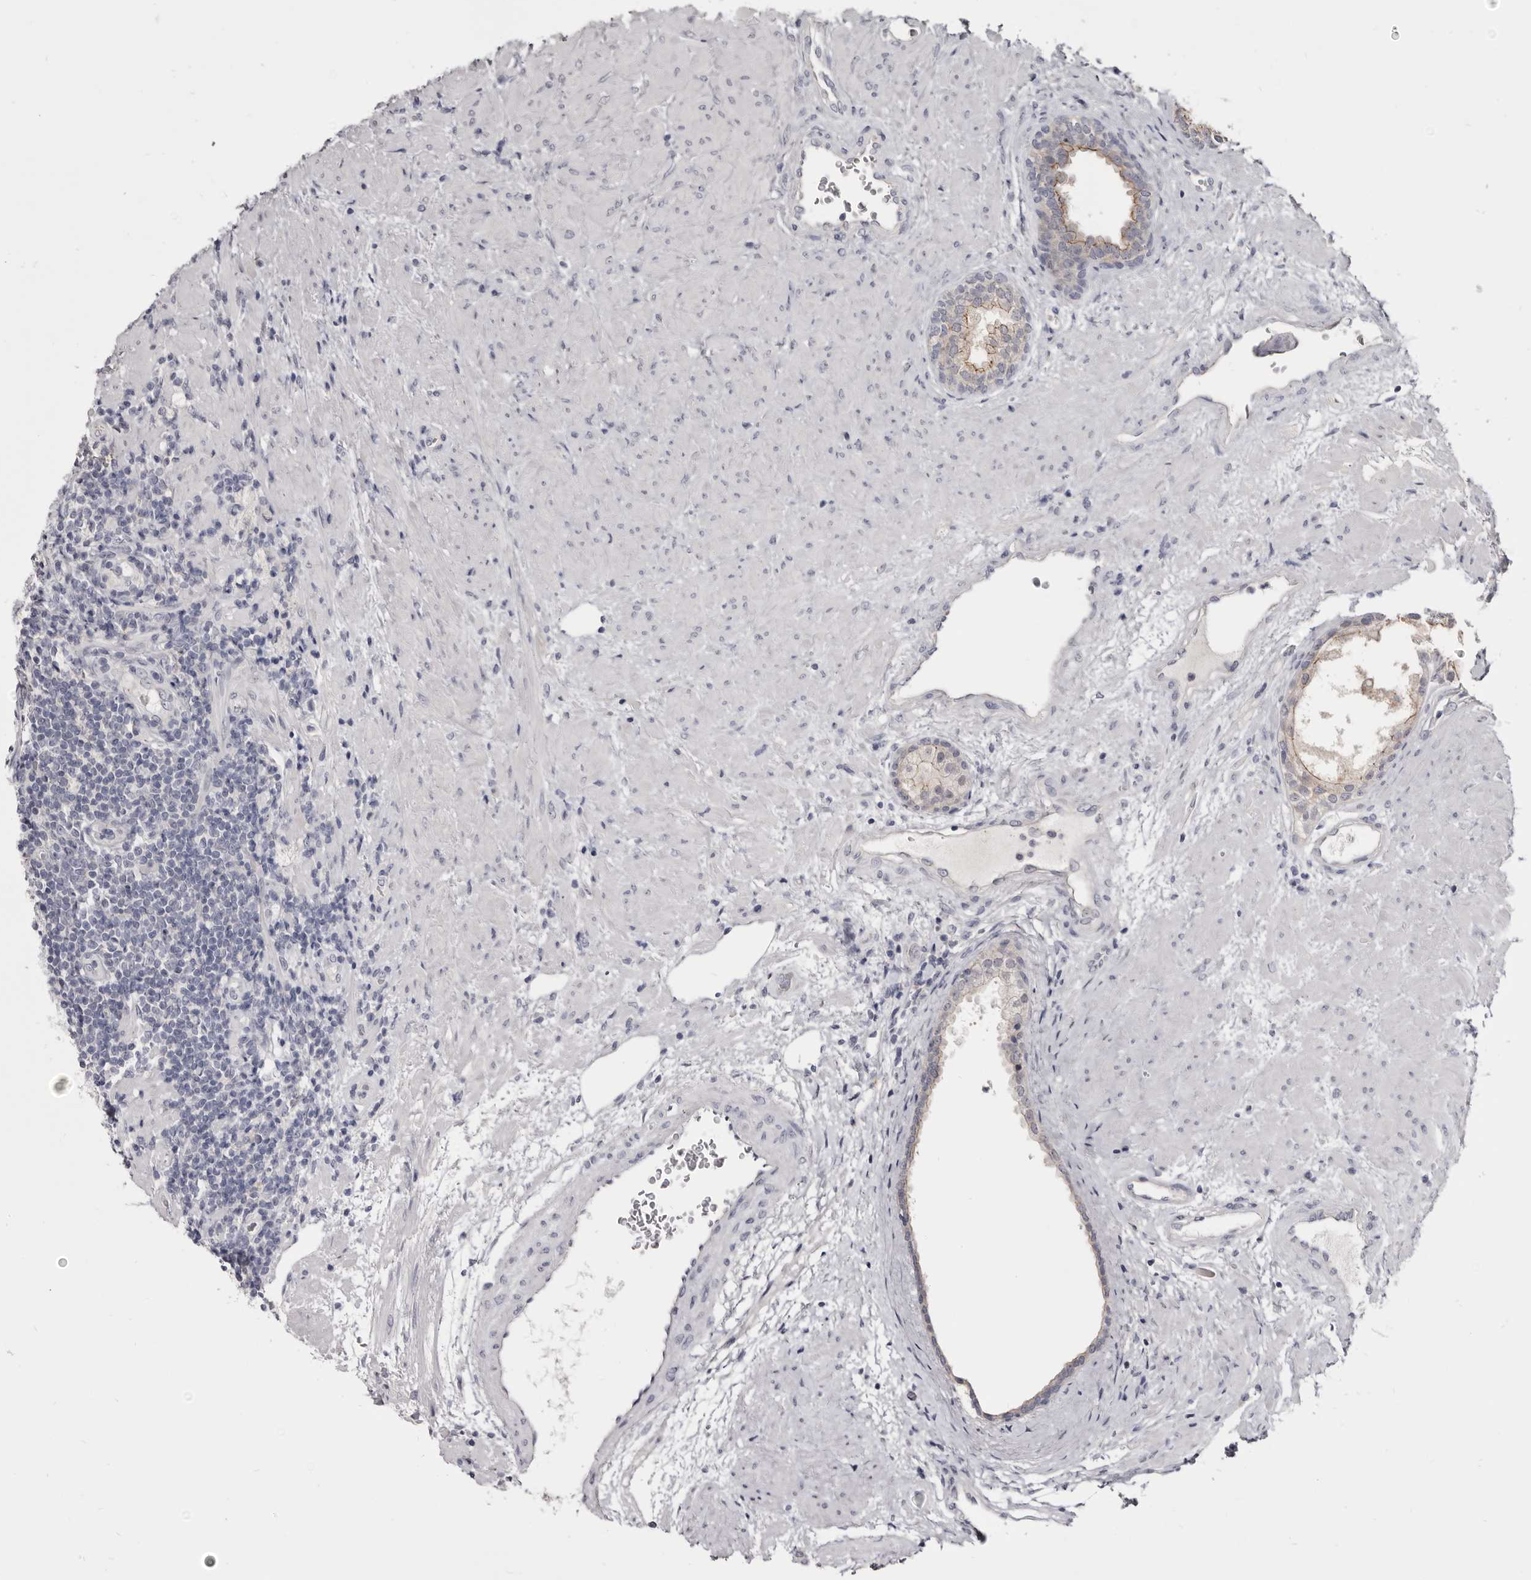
{"staining": {"intensity": "moderate", "quantity": ">75%", "location": "cytoplasmic/membranous"}, "tissue": "prostate", "cell_type": "Glandular cells", "image_type": "normal", "snomed": [{"axis": "morphology", "description": "Normal tissue, NOS"}, {"axis": "topography", "description": "Prostate"}], "caption": "Protein expression analysis of benign prostate exhibits moderate cytoplasmic/membranous positivity in approximately >75% of glandular cells. The staining is performed using DAB (3,3'-diaminobenzidine) brown chromogen to label protein expression. The nuclei are counter-stained blue using hematoxylin.", "gene": "CGN", "patient": {"sex": "male", "age": 76}}